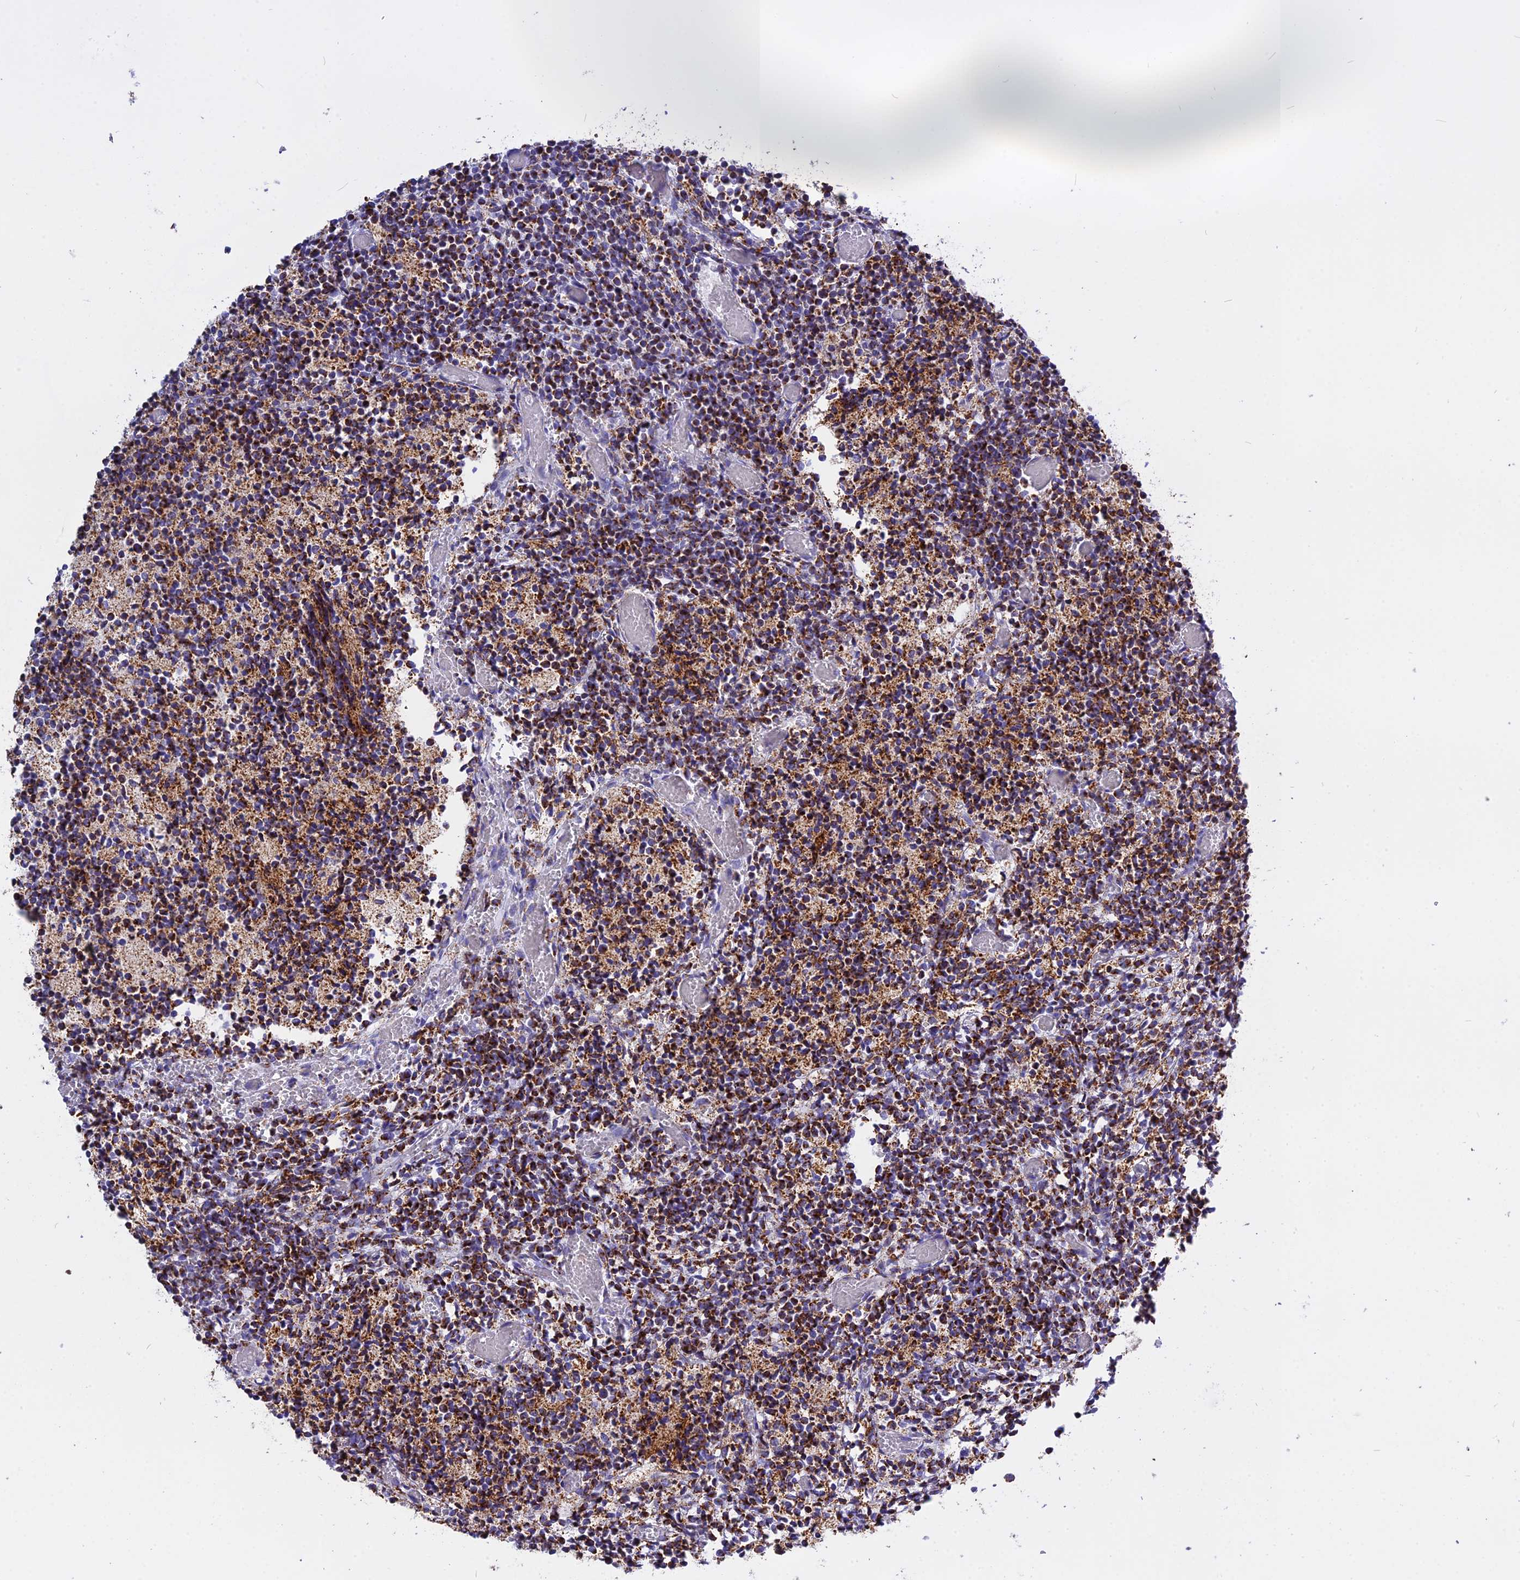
{"staining": {"intensity": "moderate", "quantity": ">75%", "location": "cytoplasmic/membranous"}, "tissue": "glioma", "cell_type": "Tumor cells", "image_type": "cancer", "snomed": [{"axis": "morphology", "description": "Glioma, malignant, Low grade"}, {"axis": "topography", "description": "Brain"}], "caption": "Glioma stained with IHC displays moderate cytoplasmic/membranous expression in approximately >75% of tumor cells. (DAB (3,3'-diaminobenzidine) = brown stain, brightfield microscopy at high magnification).", "gene": "VDAC2", "patient": {"sex": "female", "age": 1}}